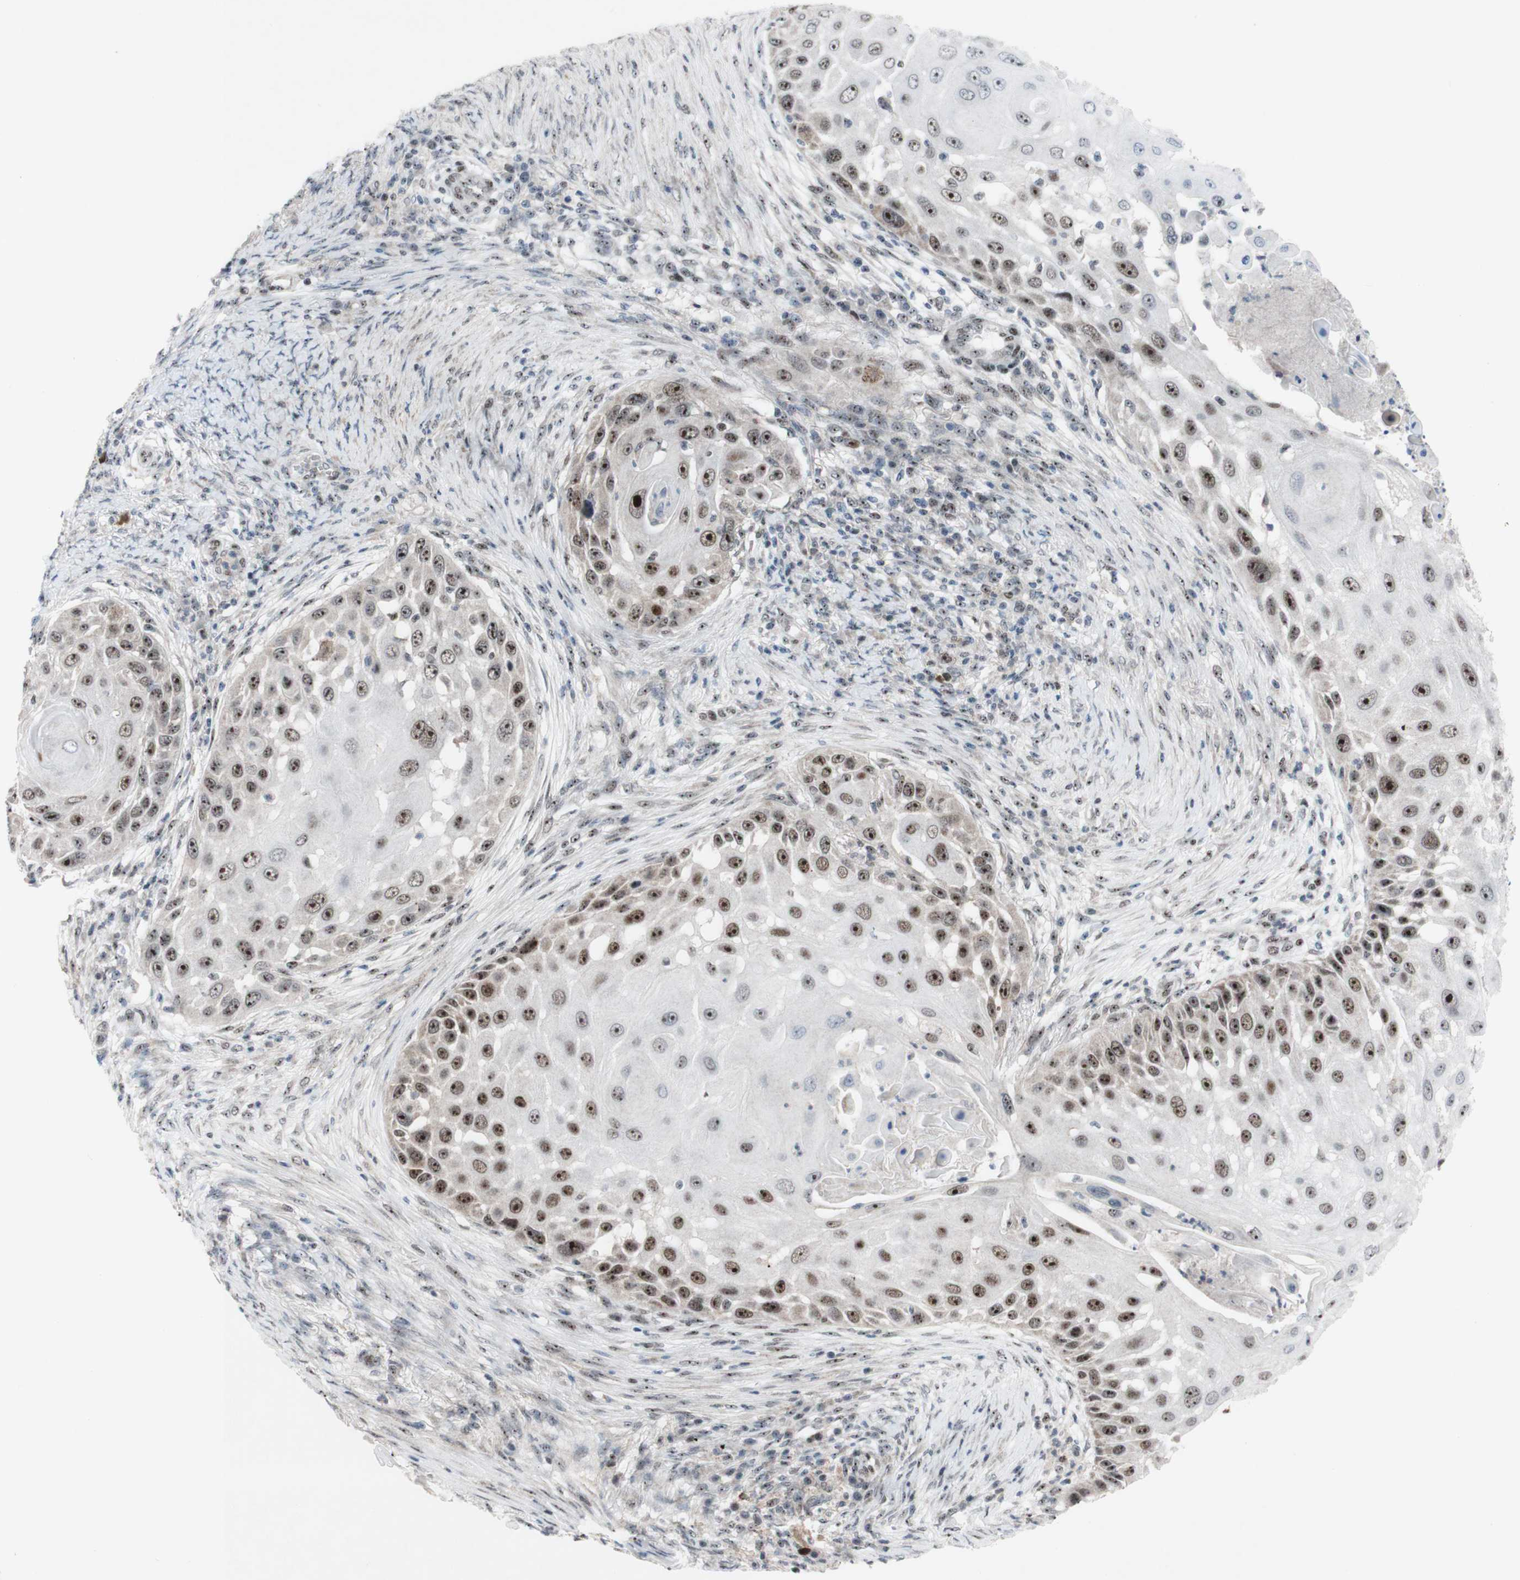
{"staining": {"intensity": "moderate", "quantity": ">75%", "location": "nuclear"}, "tissue": "skin cancer", "cell_type": "Tumor cells", "image_type": "cancer", "snomed": [{"axis": "morphology", "description": "Squamous cell carcinoma, NOS"}, {"axis": "topography", "description": "Skin"}], "caption": "Tumor cells display moderate nuclear staining in about >75% of cells in skin cancer (squamous cell carcinoma).", "gene": "POLR1A", "patient": {"sex": "female", "age": 44}}